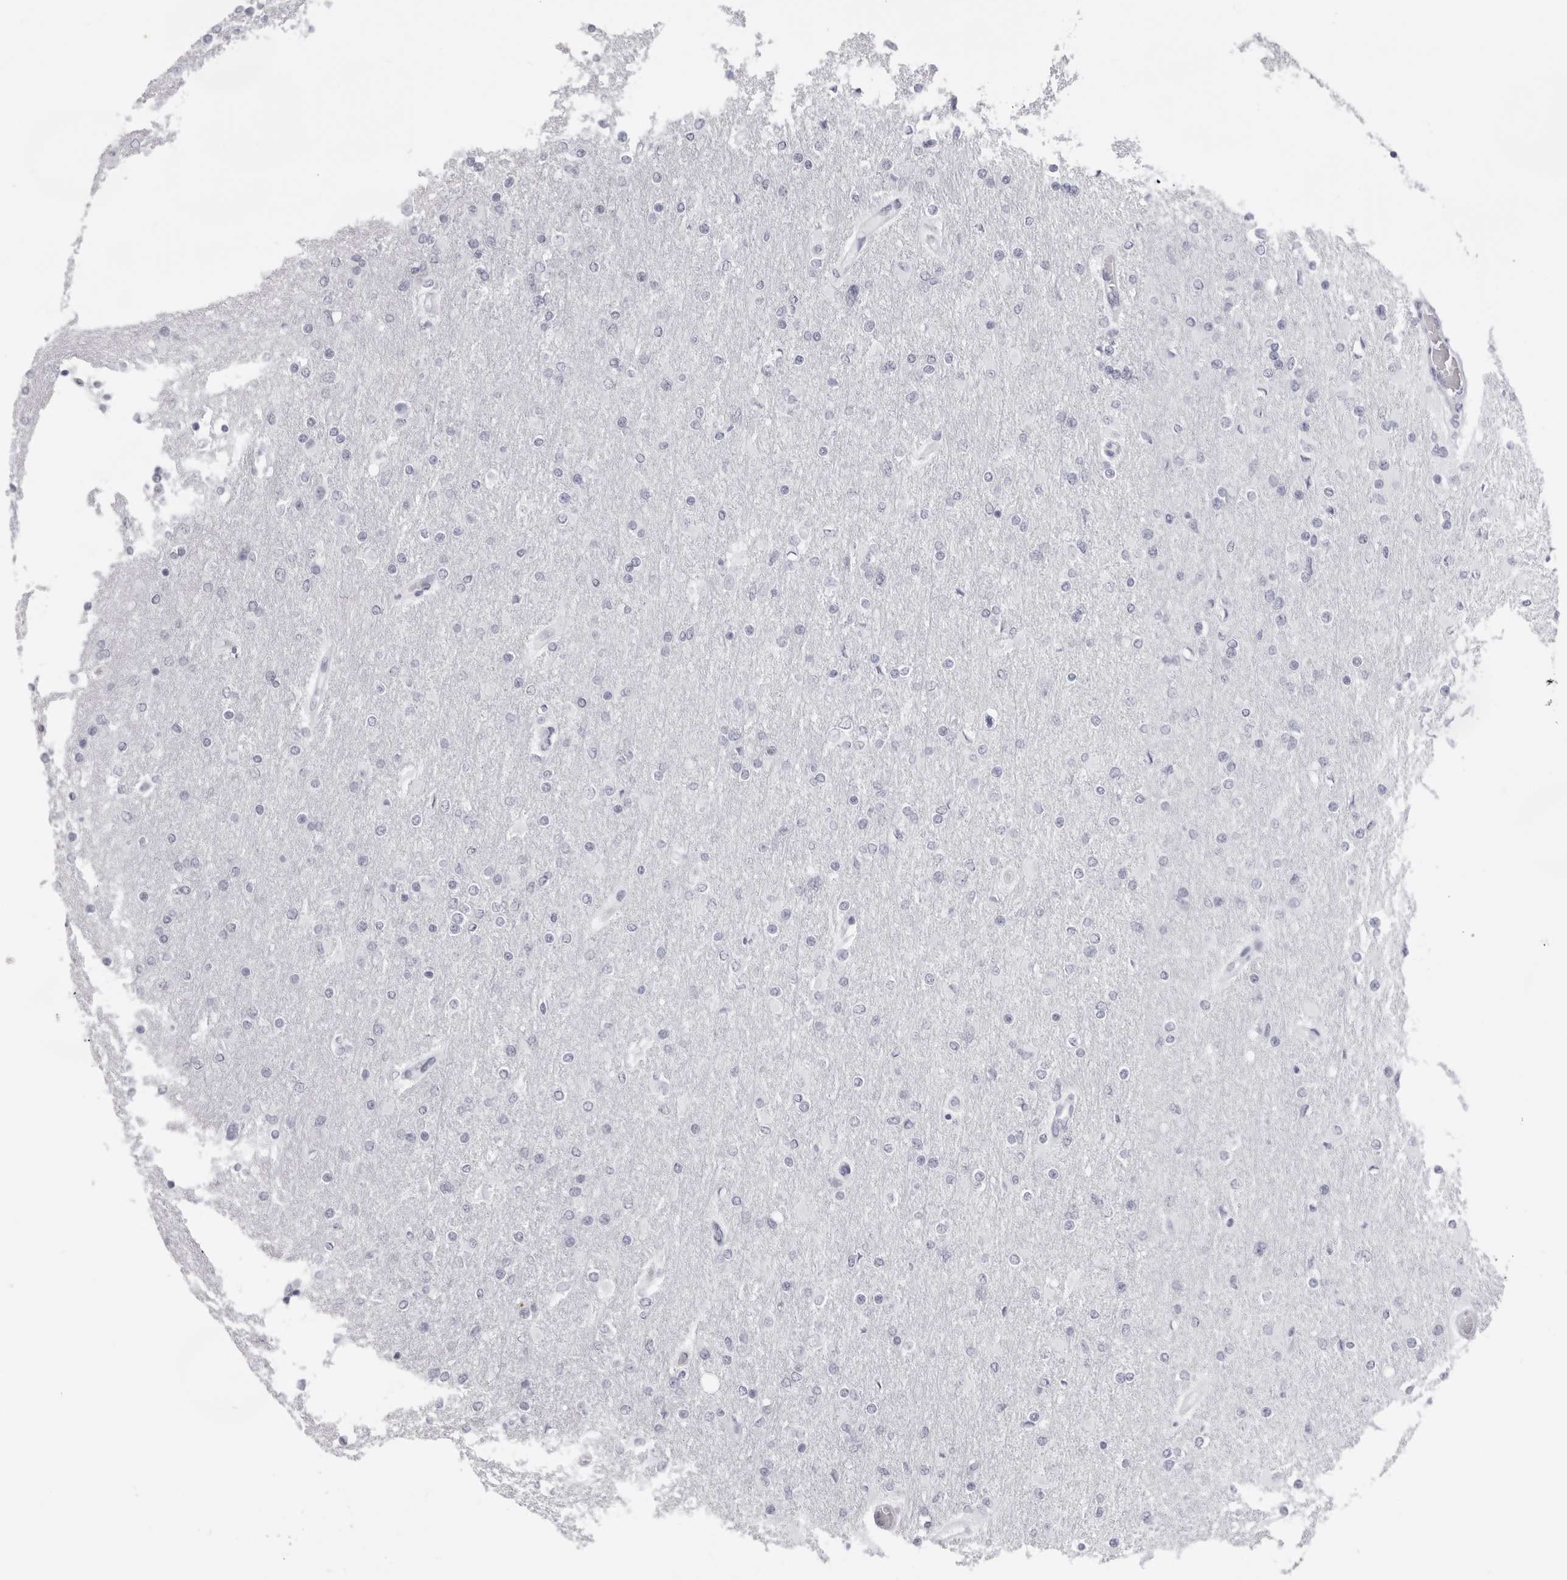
{"staining": {"intensity": "negative", "quantity": "none", "location": "none"}, "tissue": "glioma", "cell_type": "Tumor cells", "image_type": "cancer", "snomed": [{"axis": "morphology", "description": "Glioma, malignant, High grade"}, {"axis": "topography", "description": "Cerebral cortex"}], "caption": "DAB (3,3'-diaminobenzidine) immunohistochemical staining of human malignant high-grade glioma shows no significant positivity in tumor cells.", "gene": "SRGAP2", "patient": {"sex": "female", "age": 36}}